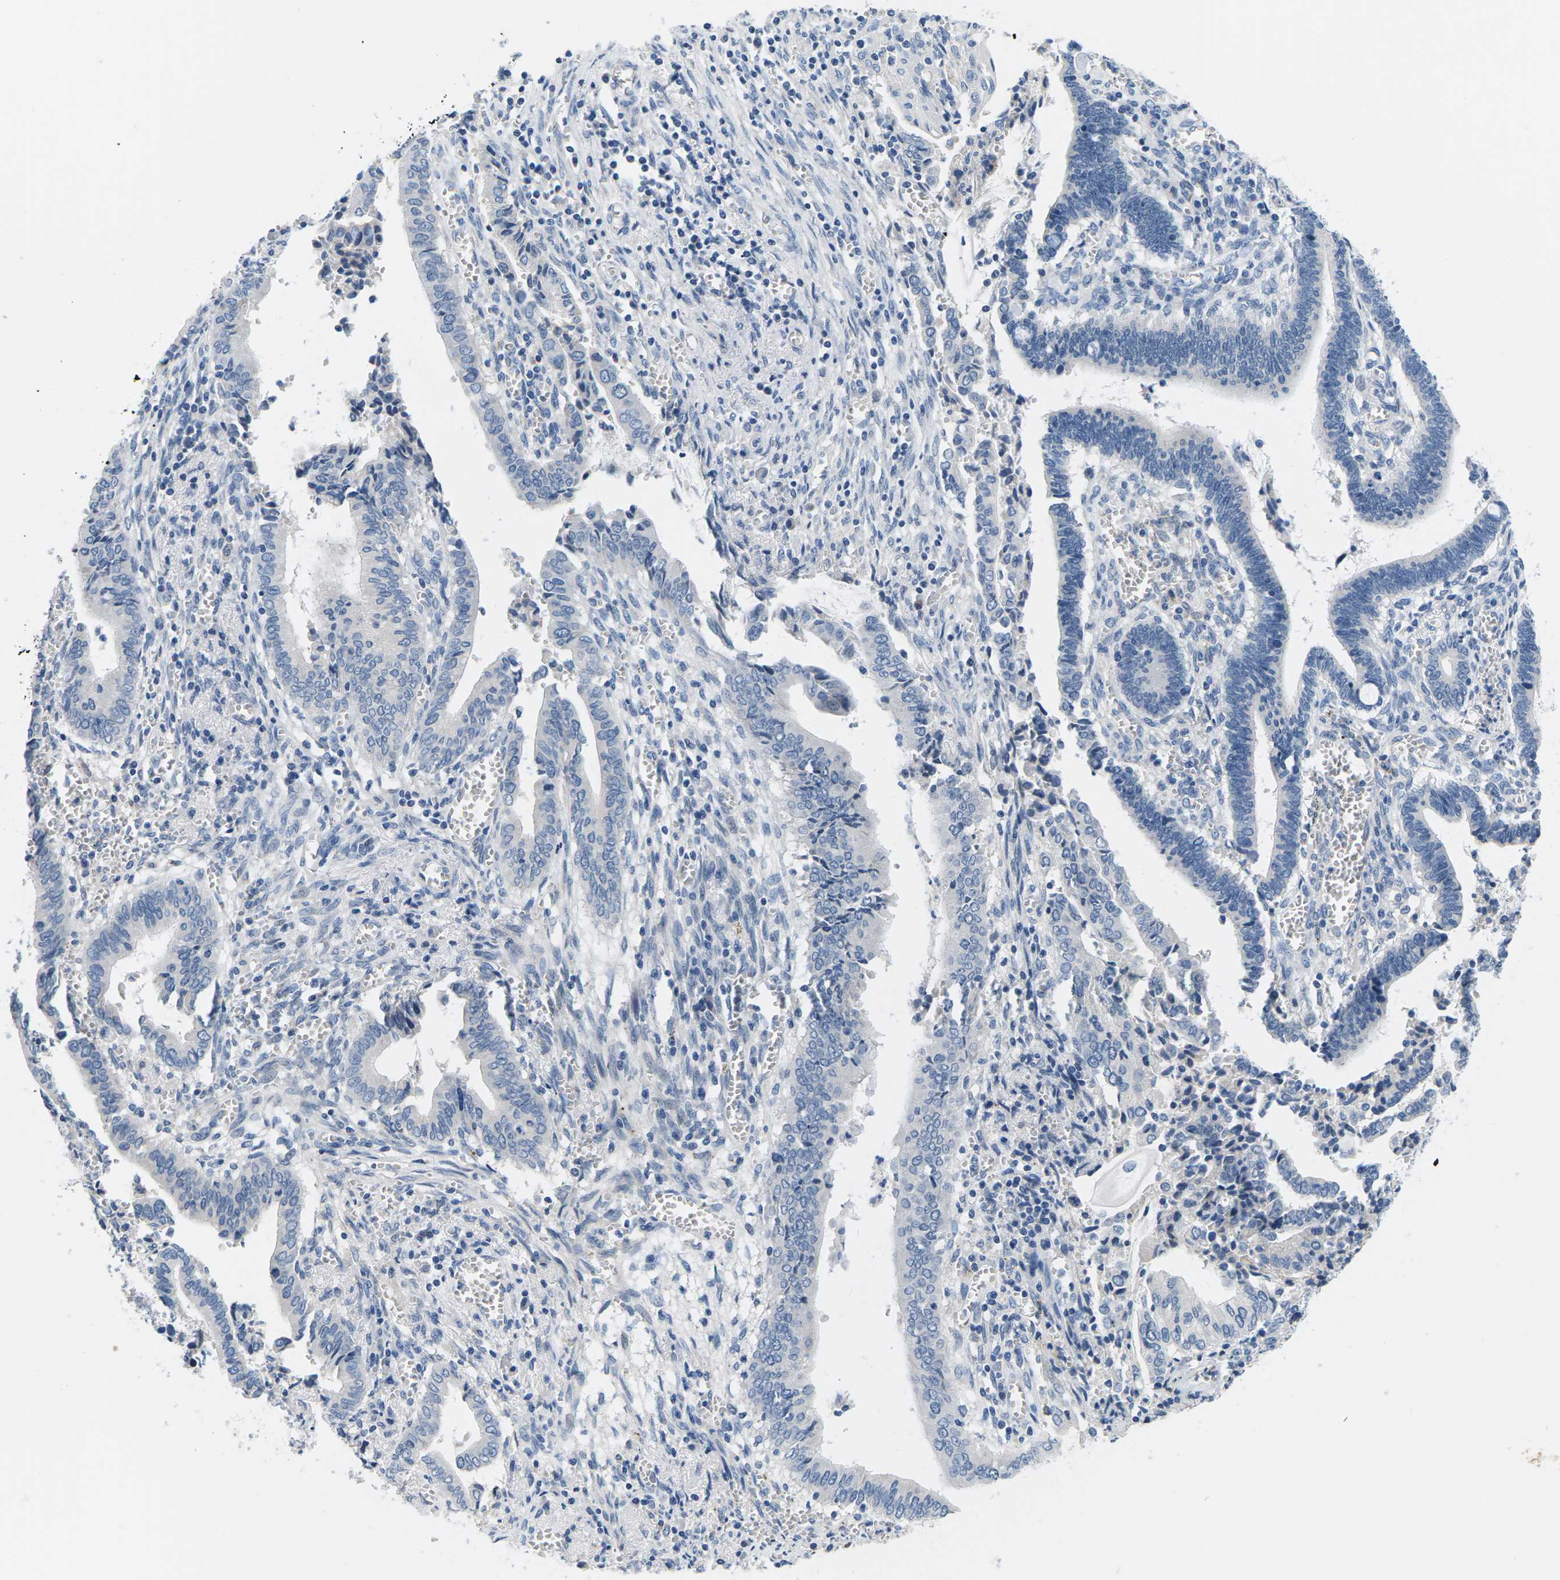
{"staining": {"intensity": "negative", "quantity": "none", "location": "none"}, "tissue": "cervical cancer", "cell_type": "Tumor cells", "image_type": "cancer", "snomed": [{"axis": "morphology", "description": "Adenocarcinoma, NOS"}, {"axis": "topography", "description": "Cervix"}], "caption": "Immunohistochemistry photomicrograph of neoplastic tissue: human cervical adenocarcinoma stained with DAB shows no significant protein positivity in tumor cells. (Brightfield microscopy of DAB IHC at high magnification).", "gene": "TSPAN2", "patient": {"sex": "female", "age": 44}}